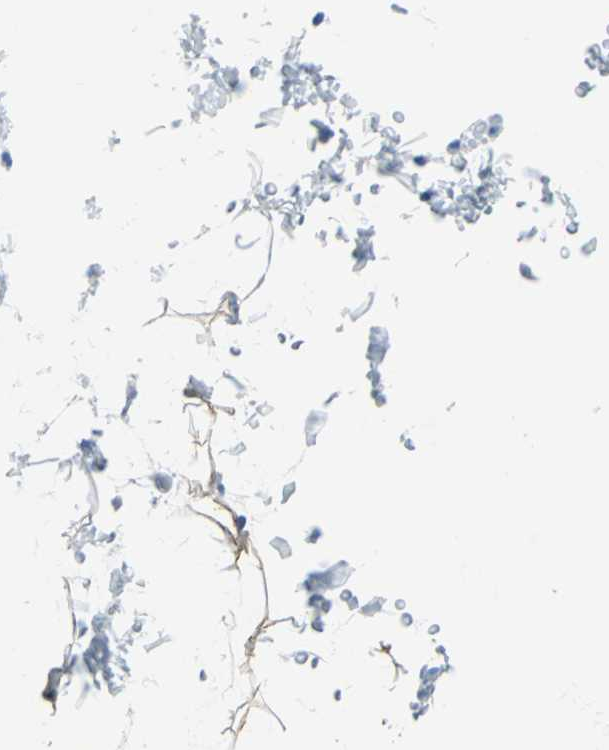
{"staining": {"intensity": "weak", "quantity": "25%-75%", "location": "cytoplasmic/membranous"}, "tissue": "adipose tissue", "cell_type": "Adipocytes", "image_type": "normal", "snomed": [{"axis": "morphology", "description": "Normal tissue, NOS"}, {"axis": "topography", "description": "Soft tissue"}], "caption": "Protein staining shows weak cytoplasmic/membranous positivity in about 25%-75% of adipocytes in benign adipose tissue.", "gene": "CYB5A", "patient": {"sex": "male", "age": 72}}